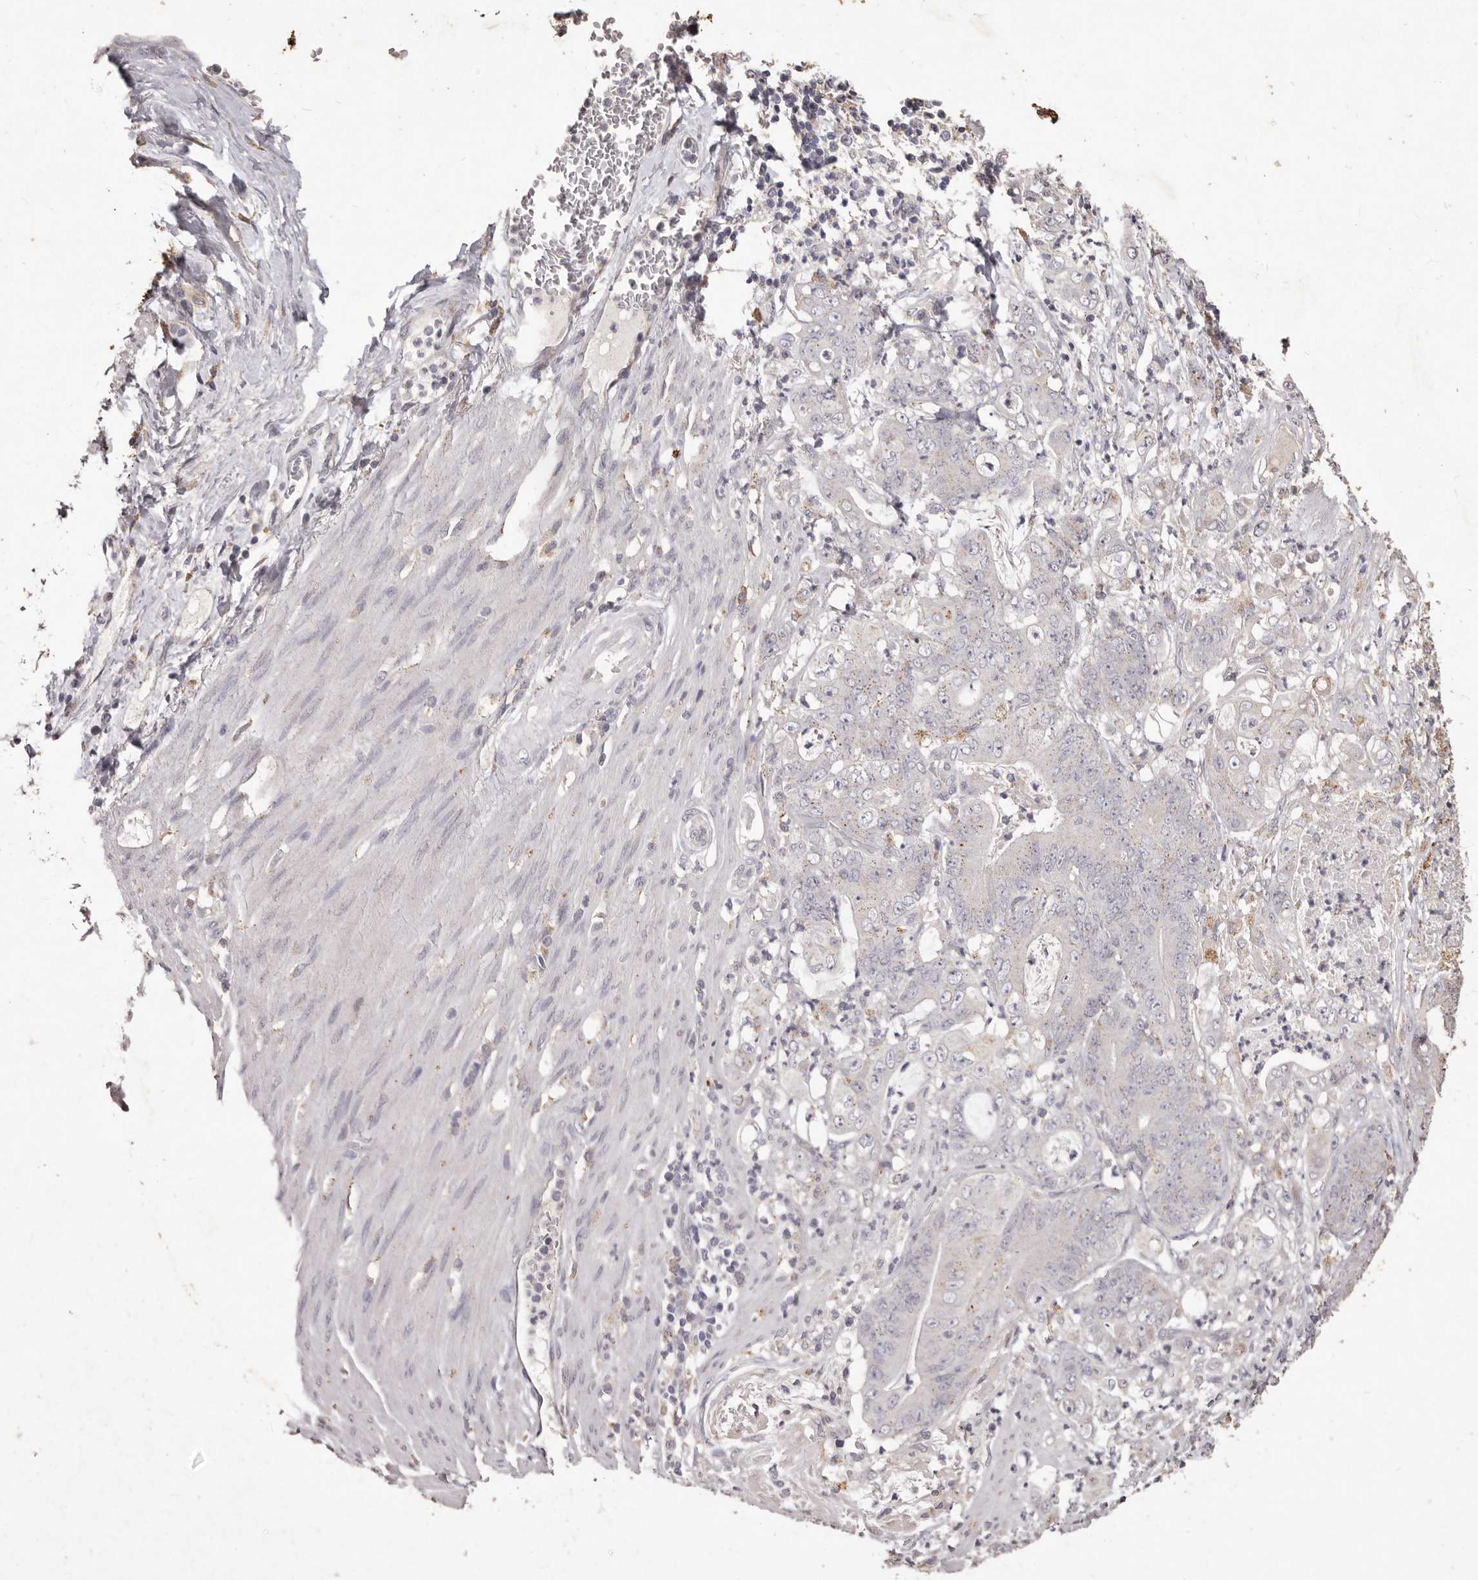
{"staining": {"intensity": "negative", "quantity": "none", "location": "none"}, "tissue": "stomach cancer", "cell_type": "Tumor cells", "image_type": "cancer", "snomed": [{"axis": "morphology", "description": "Adenocarcinoma, NOS"}, {"axis": "topography", "description": "Stomach"}], "caption": "High magnification brightfield microscopy of stomach adenocarcinoma stained with DAB (brown) and counterstained with hematoxylin (blue): tumor cells show no significant expression.", "gene": "PRSS27", "patient": {"sex": "female", "age": 73}}